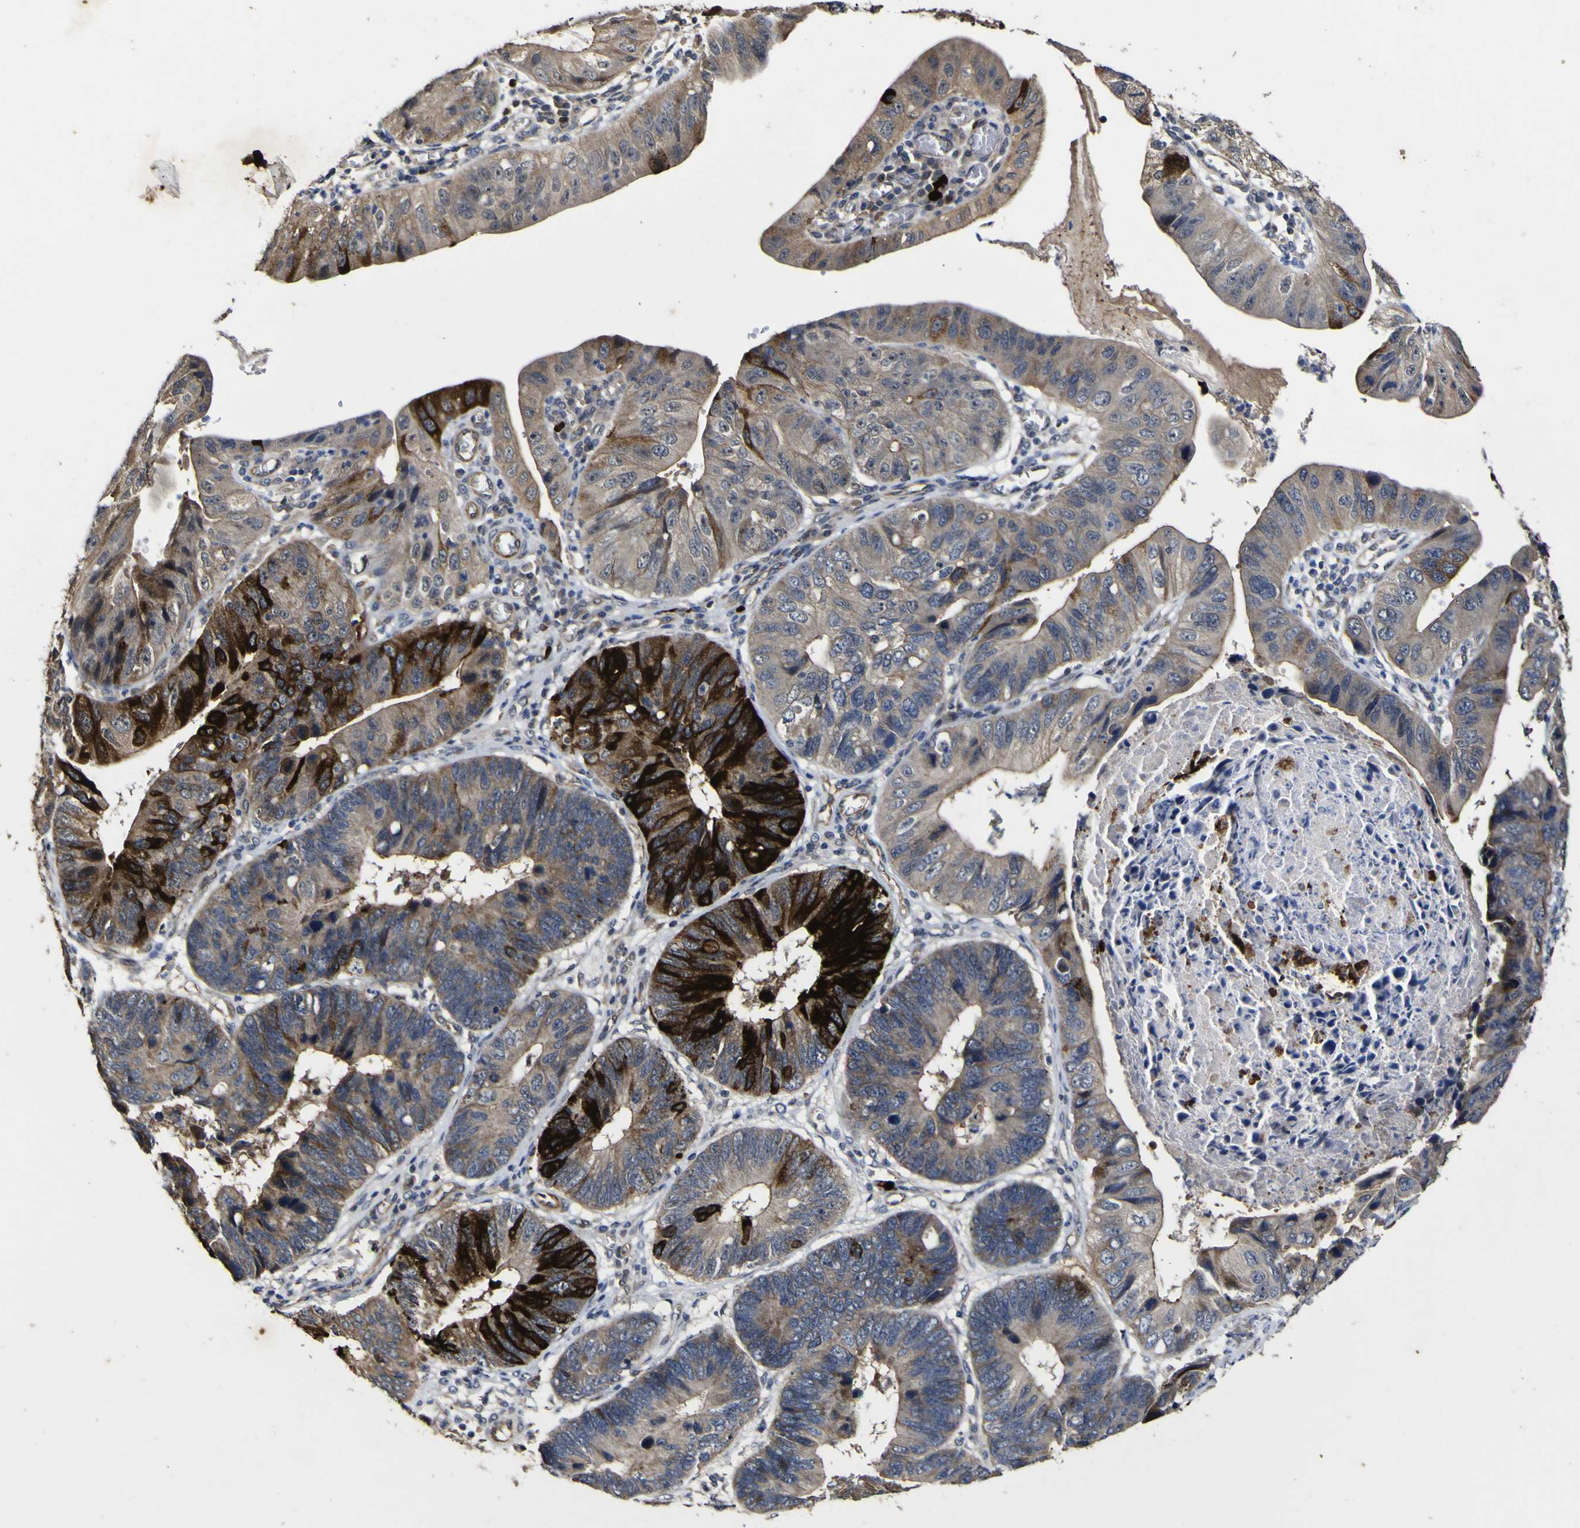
{"staining": {"intensity": "strong", "quantity": ">75%", "location": "cytoplasmic/membranous"}, "tissue": "stomach cancer", "cell_type": "Tumor cells", "image_type": "cancer", "snomed": [{"axis": "morphology", "description": "Adenocarcinoma, NOS"}, {"axis": "topography", "description": "Stomach"}], "caption": "Immunohistochemical staining of human stomach adenocarcinoma demonstrates strong cytoplasmic/membranous protein expression in approximately >75% of tumor cells.", "gene": "CCL2", "patient": {"sex": "male", "age": 59}}